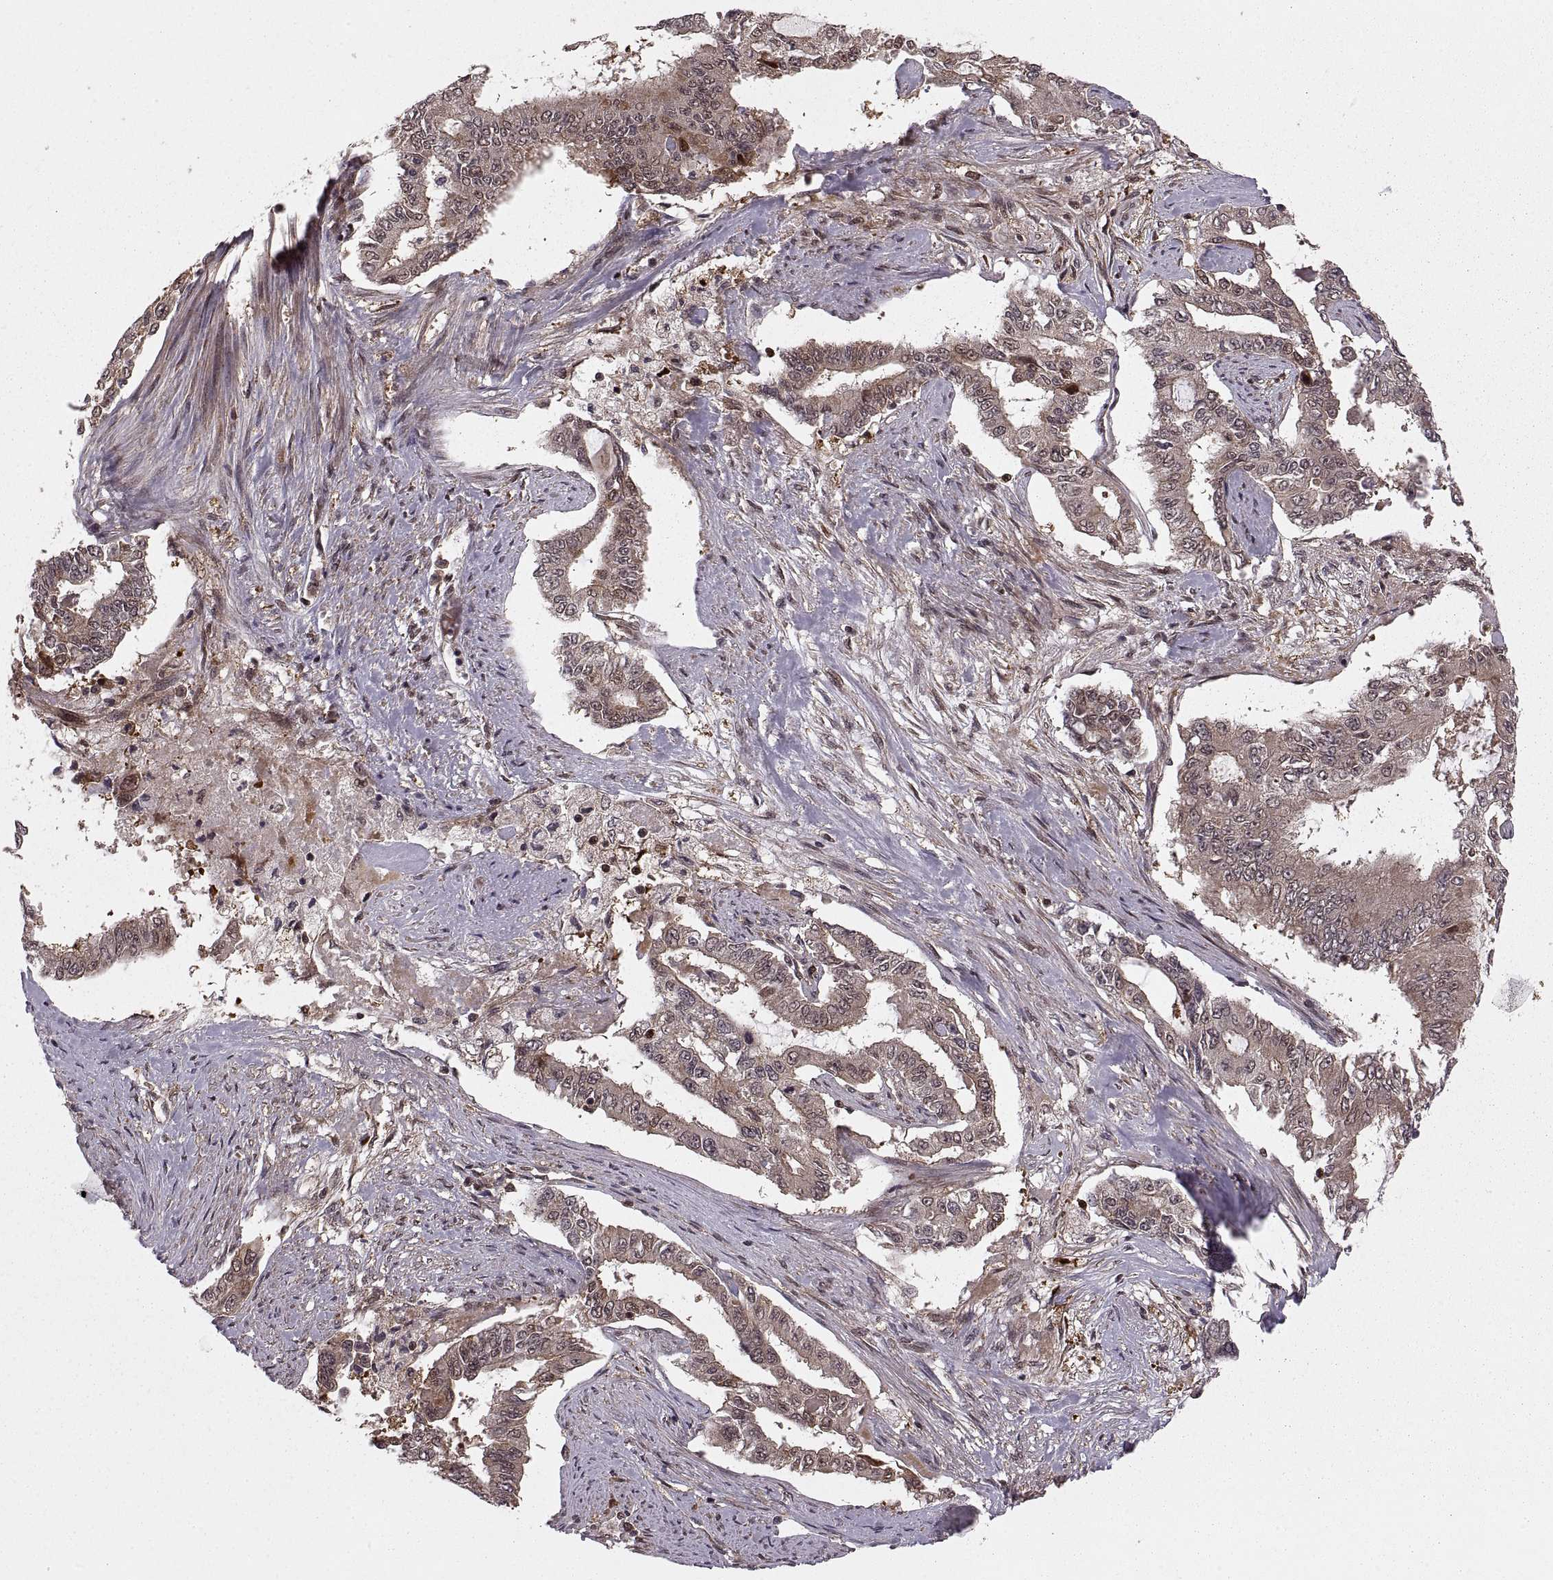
{"staining": {"intensity": "moderate", "quantity": "<25%", "location": "cytoplasmic/membranous"}, "tissue": "endometrial cancer", "cell_type": "Tumor cells", "image_type": "cancer", "snomed": [{"axis": "morphology", "description": "Adenocarcinoma, NOS"}, {"axis": "topography", "description": "Uterus"}], "caption": "A low amount of moderate cytoplasmic/membranous staining is identified in approximately <25% of tumor cells in adenocarcinoma (endometrial) tissue. The staining was performed using DAB (3,3'-diaminobenzidine), with brown indicating positive protein expression. Nuclei are stained blue with hematoxylin.", "gene": "DEDD", "patient": {"sex": "female", "age": 59}}